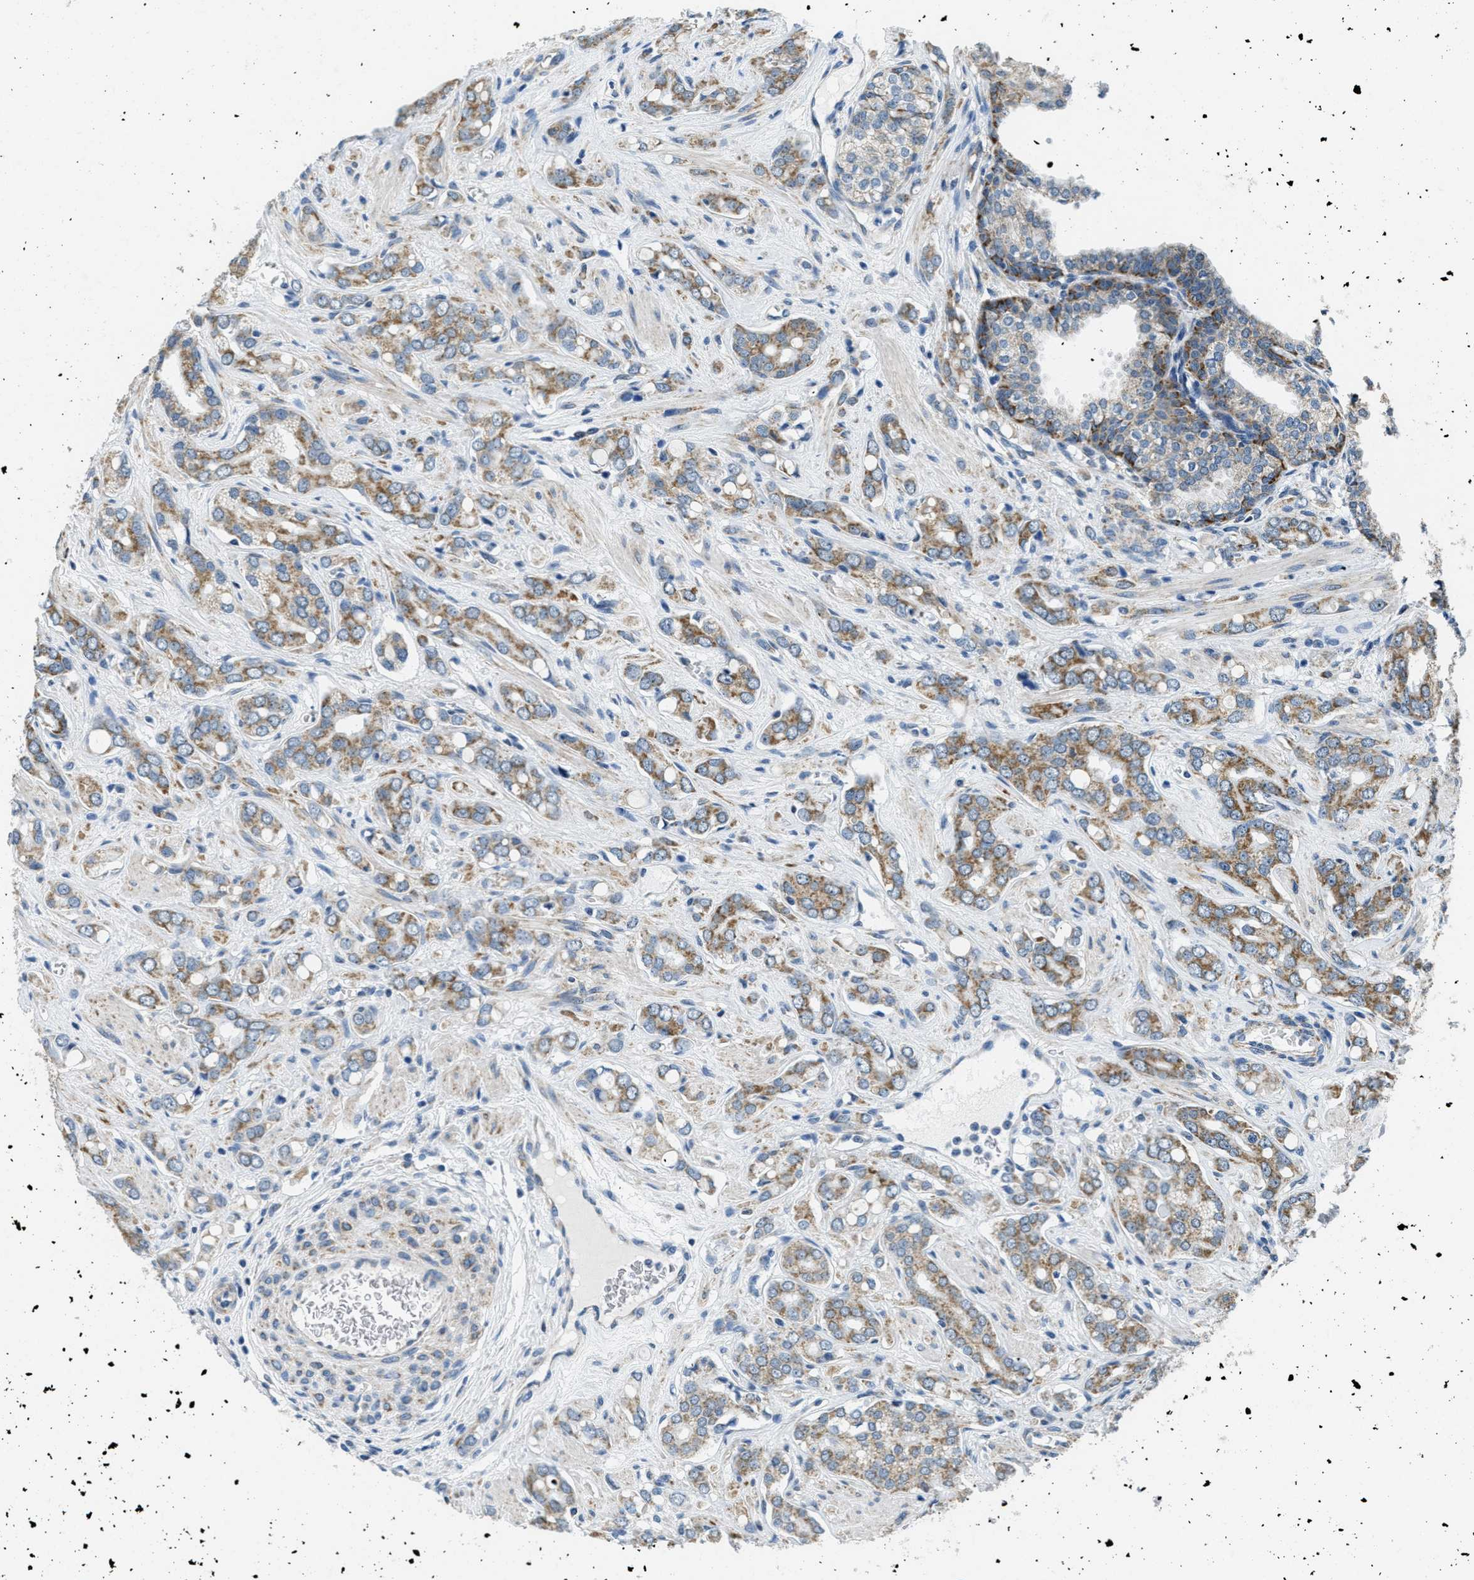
{"staining": {"intensity": "moderate", "quantity": ">75%", "location": "cytoplasmic/membranous"}, "tissue": "prostate cancer", "cell_type": "Tumor cells", "image_type": "cancer", "snomed": [{"axis": "morphology", "description": "Adenocarcinoma, High grade"}, {"axis": "topography", "description": "Prostate"}], "caption": "Immunohistochemistry (IHC) photomicrograph of neoplastic tissue: human prostate cancer stained using immunohistochemistry (IHC) shows medium levels of moderate protein expression localized specifically in the cytoplasmic/membranous of tumor cells, appearing as a cytoplasmic/membranous brown color.", "gene": "TOMM70", "patient": {"sex": "male", "age": 52}}